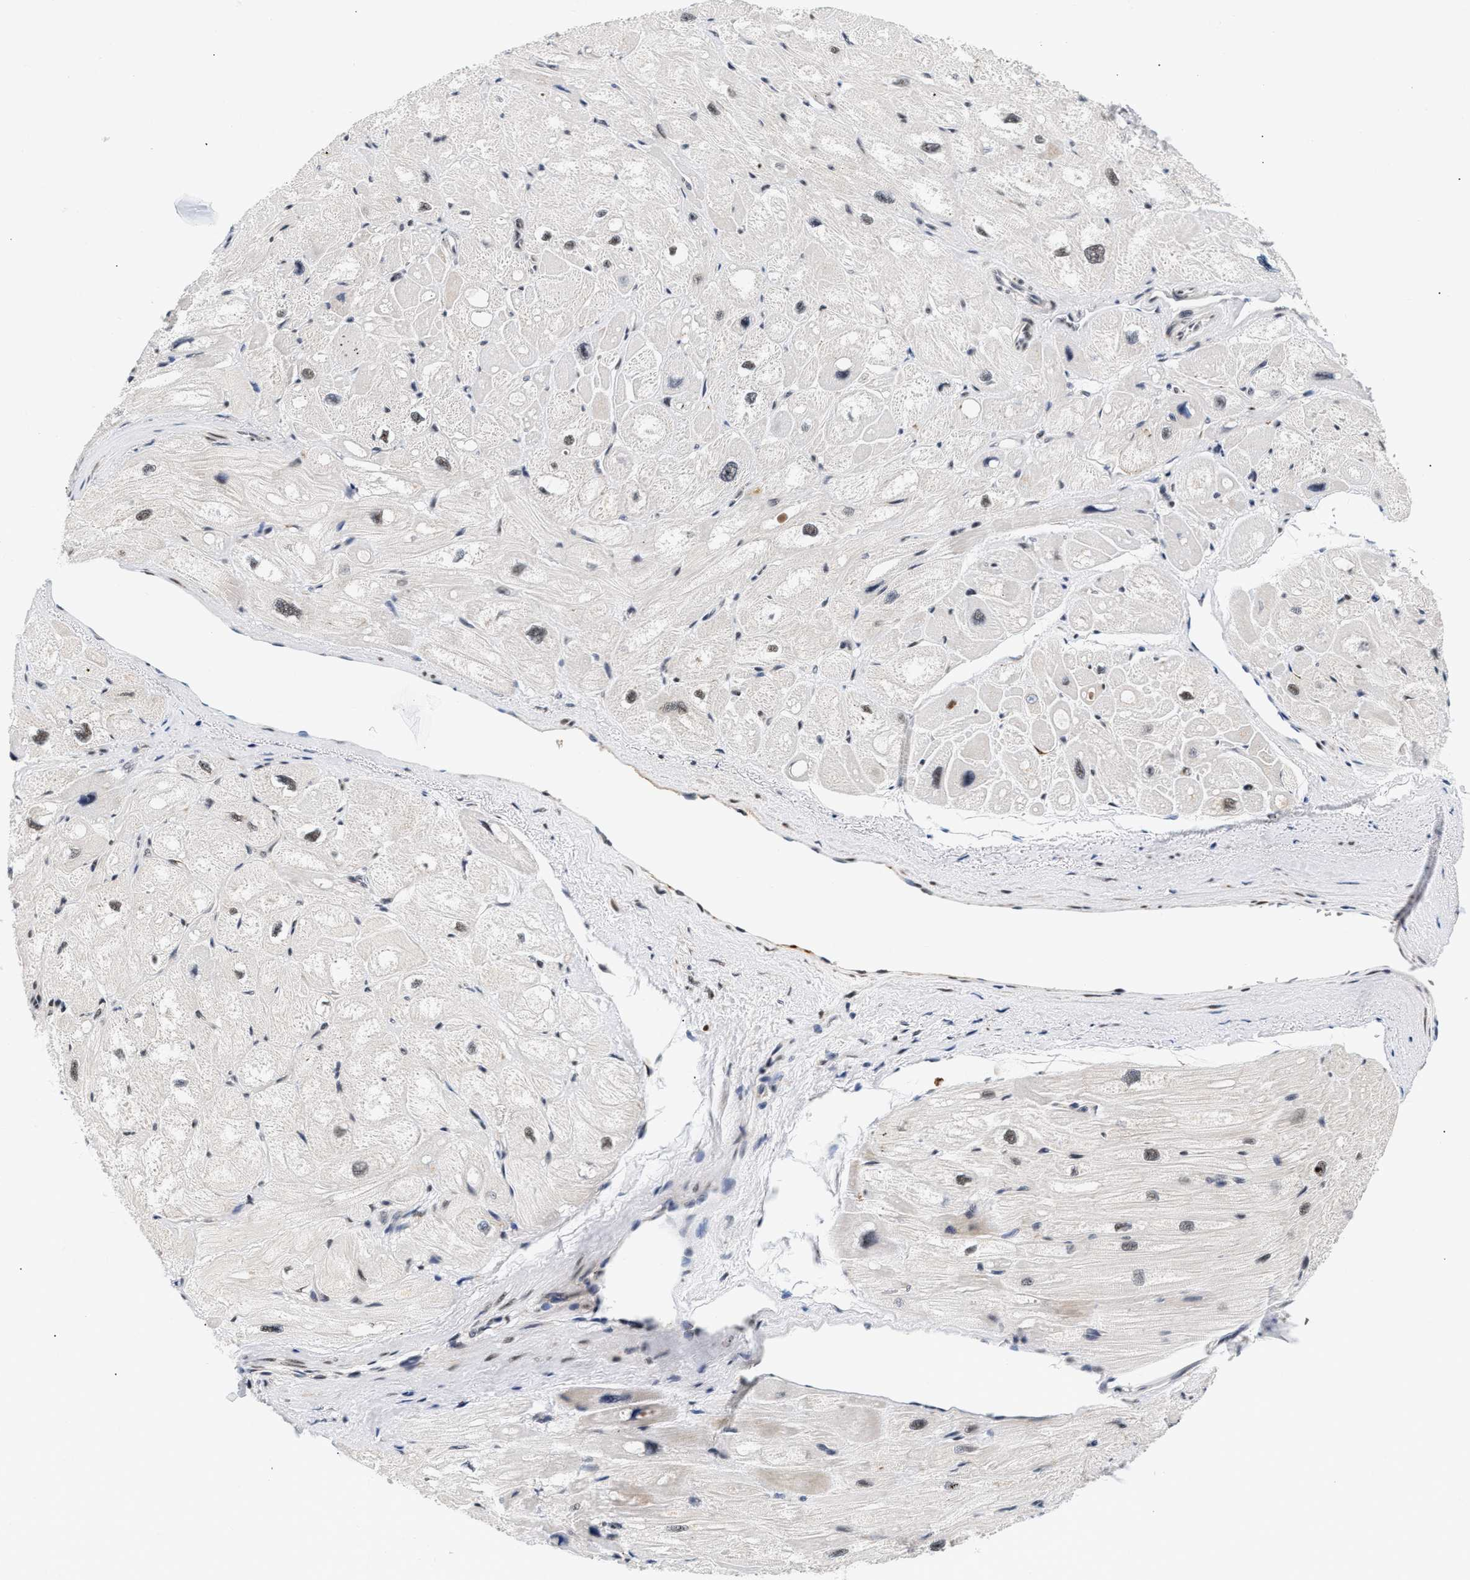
{"staining": {"intensity": "weak", "quantity": "<25%", "location": "nuclear"}, "tissue": "heart muscle", "cell_type": "Cardiomyocytes", "image_type": "normal", "snomed": [{"axis": "morphology", "description": "Normal tissue, NOS"}, {"axis": "topography", "description": "Heart"}], "caption": "High power microscopy histopathology image of an immunohistochemistry (IHC) image of normal heart muscle, revealing no significant positivity in cardiomyocytes.", "gene": "THOC1", "patient": {"sex": "male", "age": 49}}